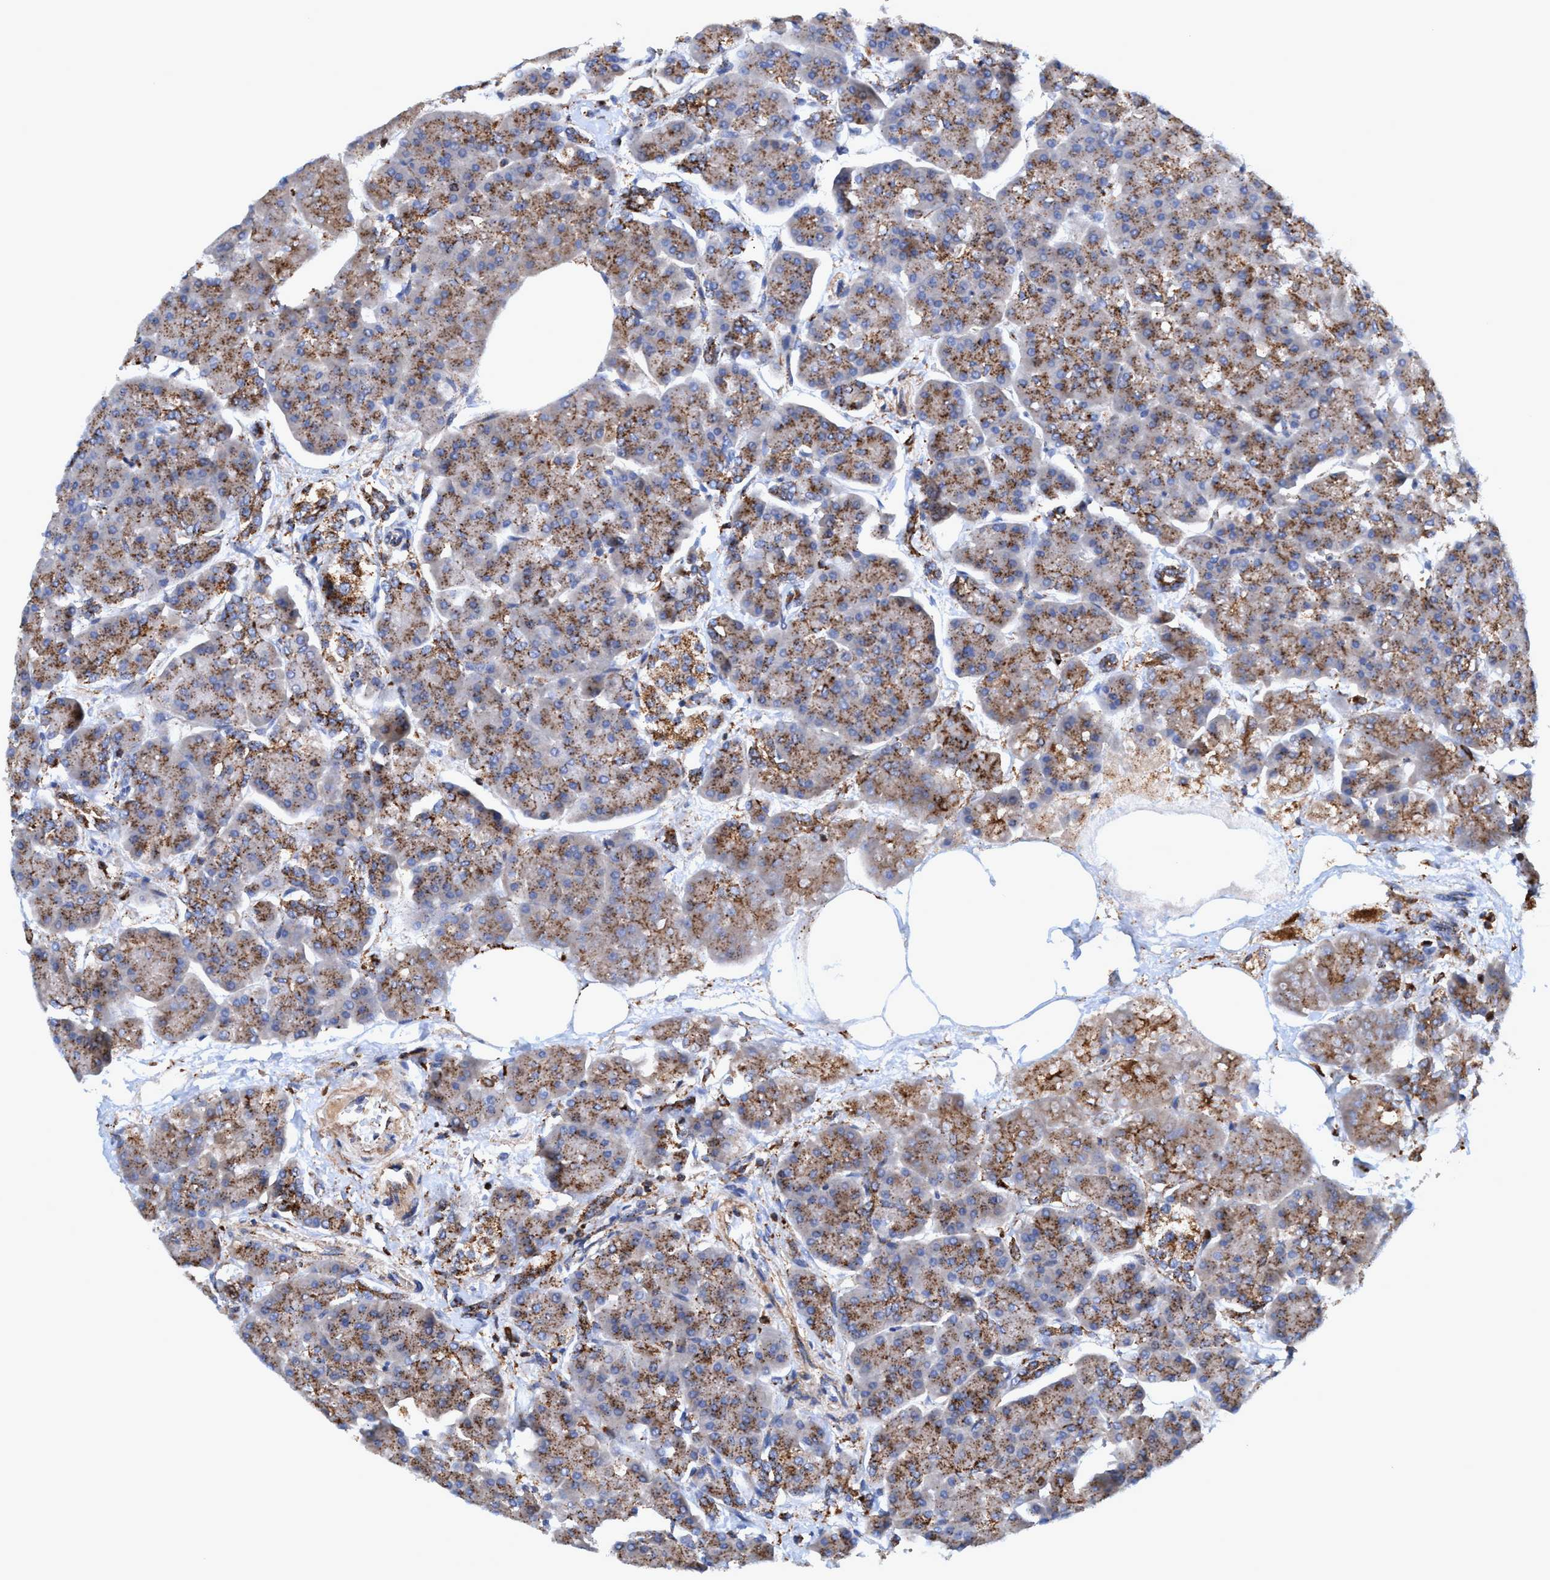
{"staining": {"intensity": "moderate", "quantity": ">75%", "location": "cytoplasmic/membranous"}, "tissue": "pancreas", "cell_type": "Exocrine glandular cells", "image_type": "normal", "snomed": [{"axis": "morphology", "description": "Normal tissue, NOS"}, {"axis": "topography", "description": "Pancreas"}], "caption": "Immunohistochemical staining of benign pancreas displays >75% levels of moderate cytoplasmic/membranous protein expression in about >75% of exocrine glandular cells.", "gene": "TRIM65", "patient": {"sex": "female", "age": 70}}